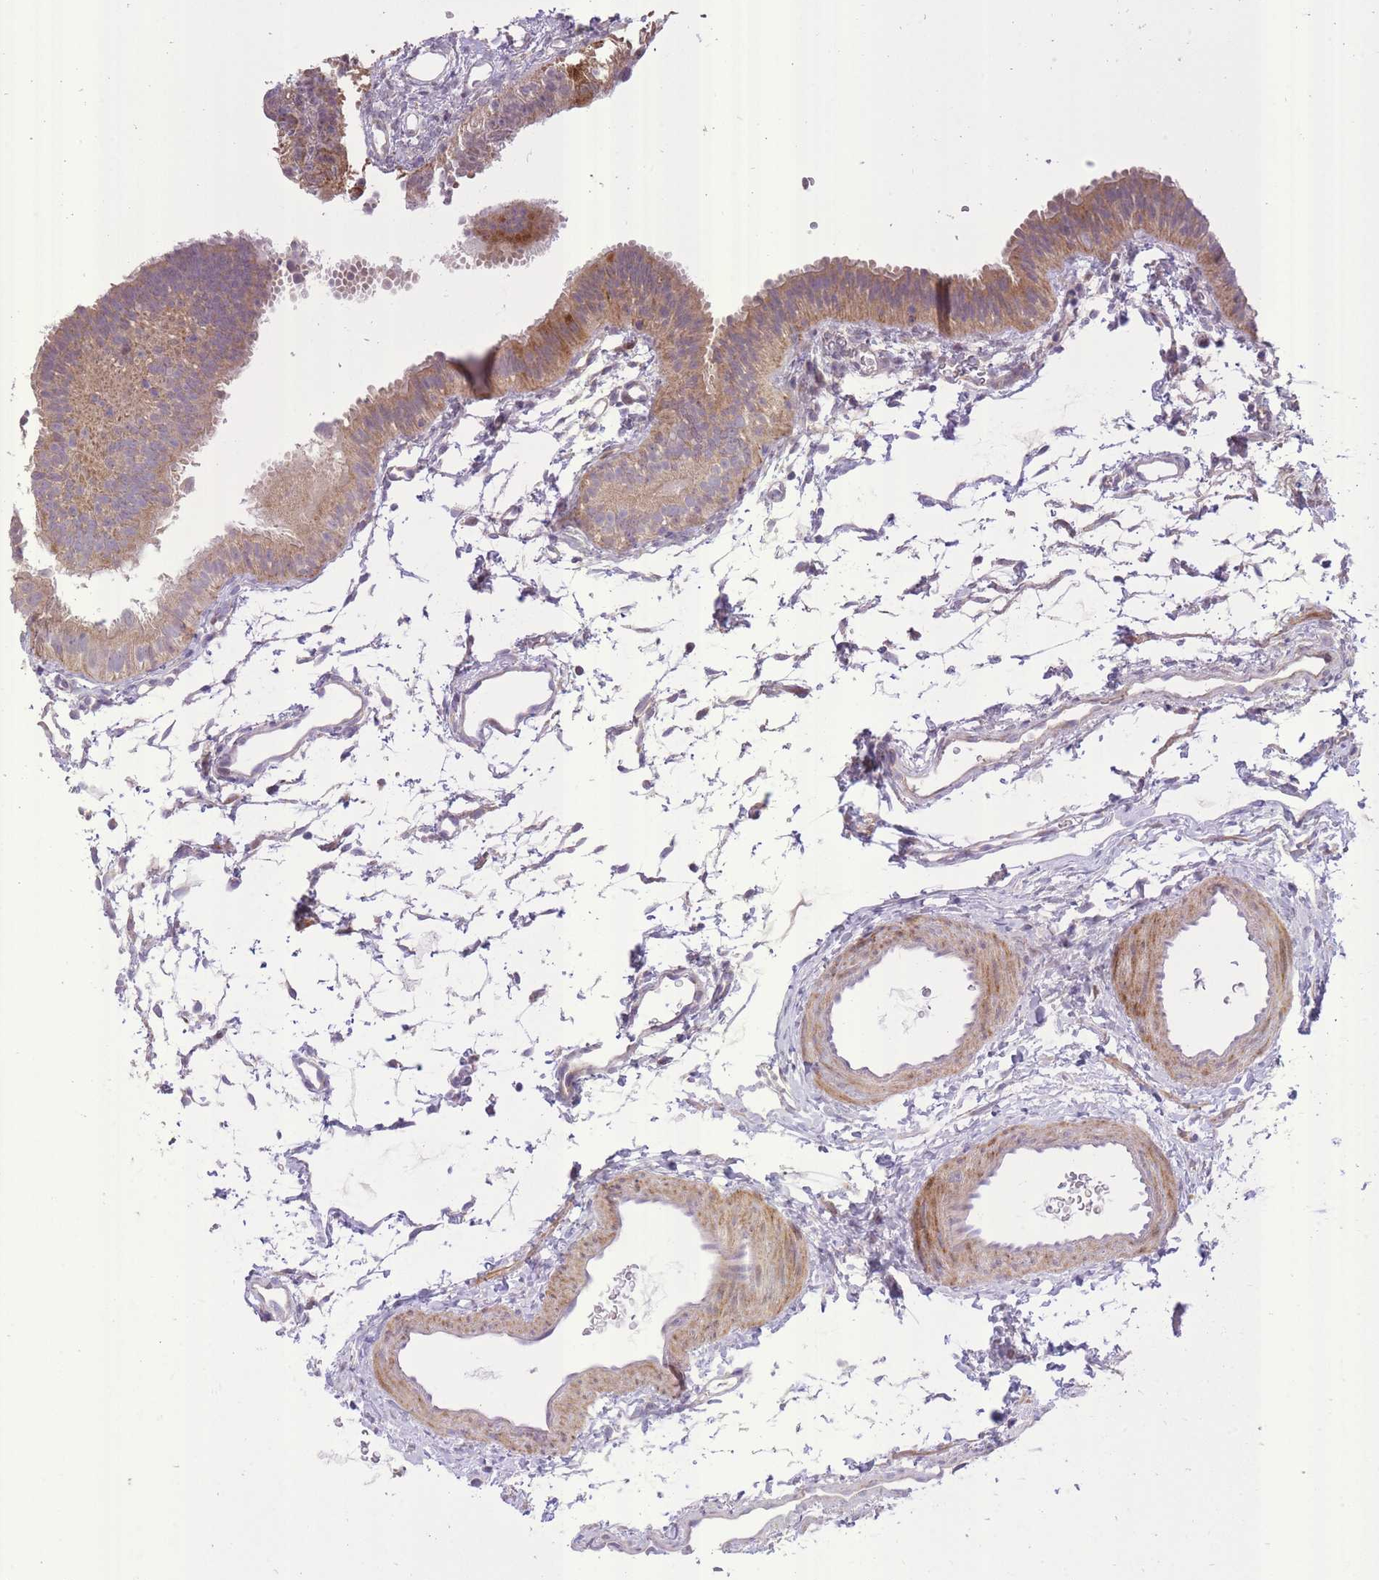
{"staining": {"intensity": "moderate", "quantity": "25%-75%", "location": "cytoplasmic/membranous"}, "tissue": "fallopian tube", "cell_type": "Glandular cells", "image_type": "normal", "snomed": [{"axis": "morphology", "description": "Normal tissue, NOS"}, {"axis": "topography", "description": "Fallopian tube"}], "caption": "A micrograph showing moderate cytoplasmic/membranous expression in about 25%-75% of glandular cells in unremarkable fallopian tube, as visualized by brown immunohistochemical staining.", "gene": "SLC4A4", "patient": {"sex": "female", "age": 35}}